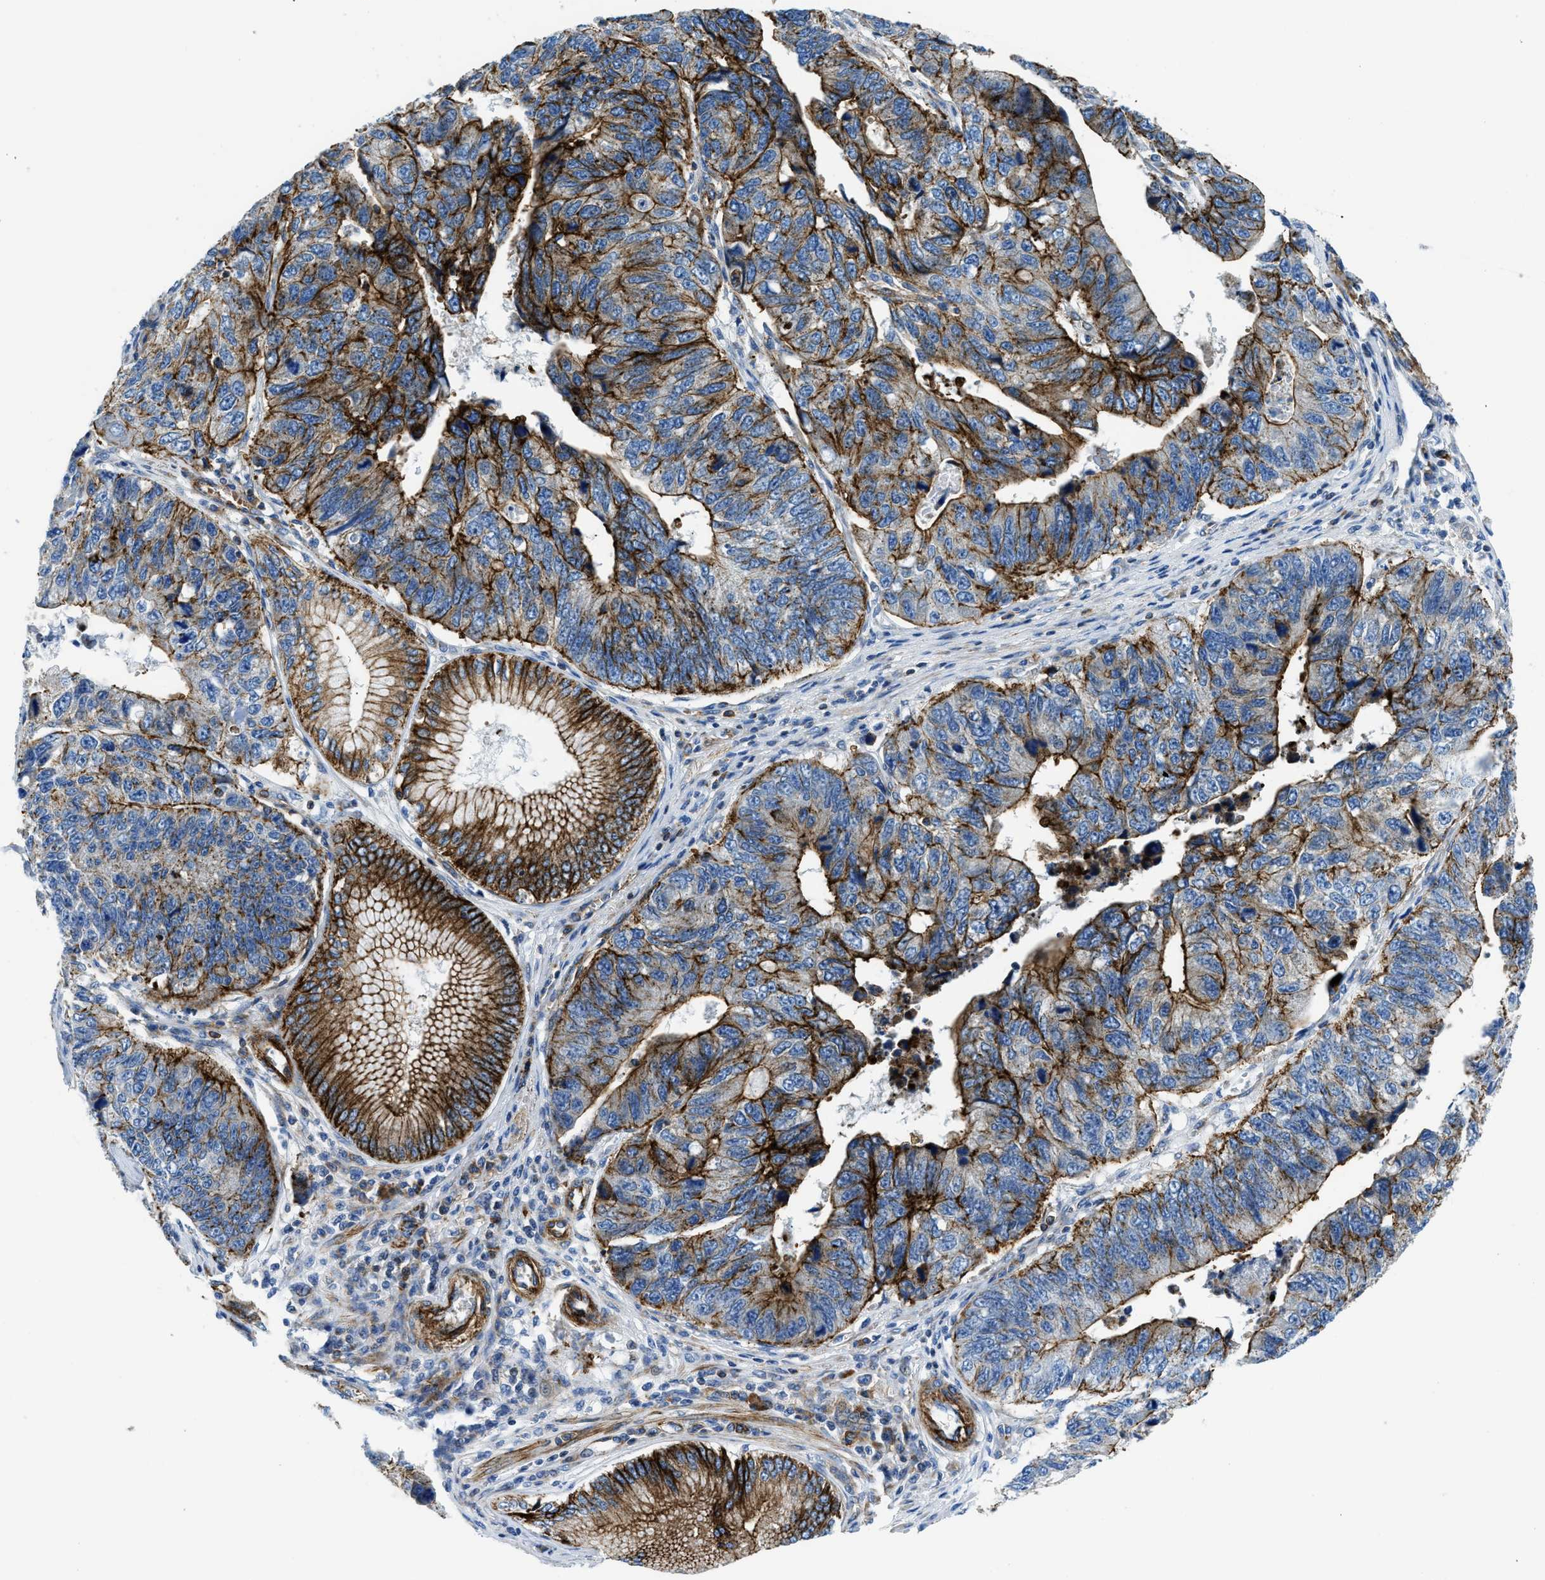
{"staining": {"intensity": "strong", "quantity": ">75%", "location": "cytoplasmic/membranous"}, "tissue": "stomach cancer", "cell_type": "Tumor cells", "image_type": "cancer", "snomed": [{"axis": "morphology", "description": "Adenocarcinoma, NOS"}, {"axis": "topography", "description": "Stomach"}], "caption": "Immunohistochemical staining of stomach cancer demonstrates strong cytoplasmic/membranous protein staining in approximately >75% of tumor cells.", "gene": "CUTA", "patient": {"sex": "male", "age": 59}}